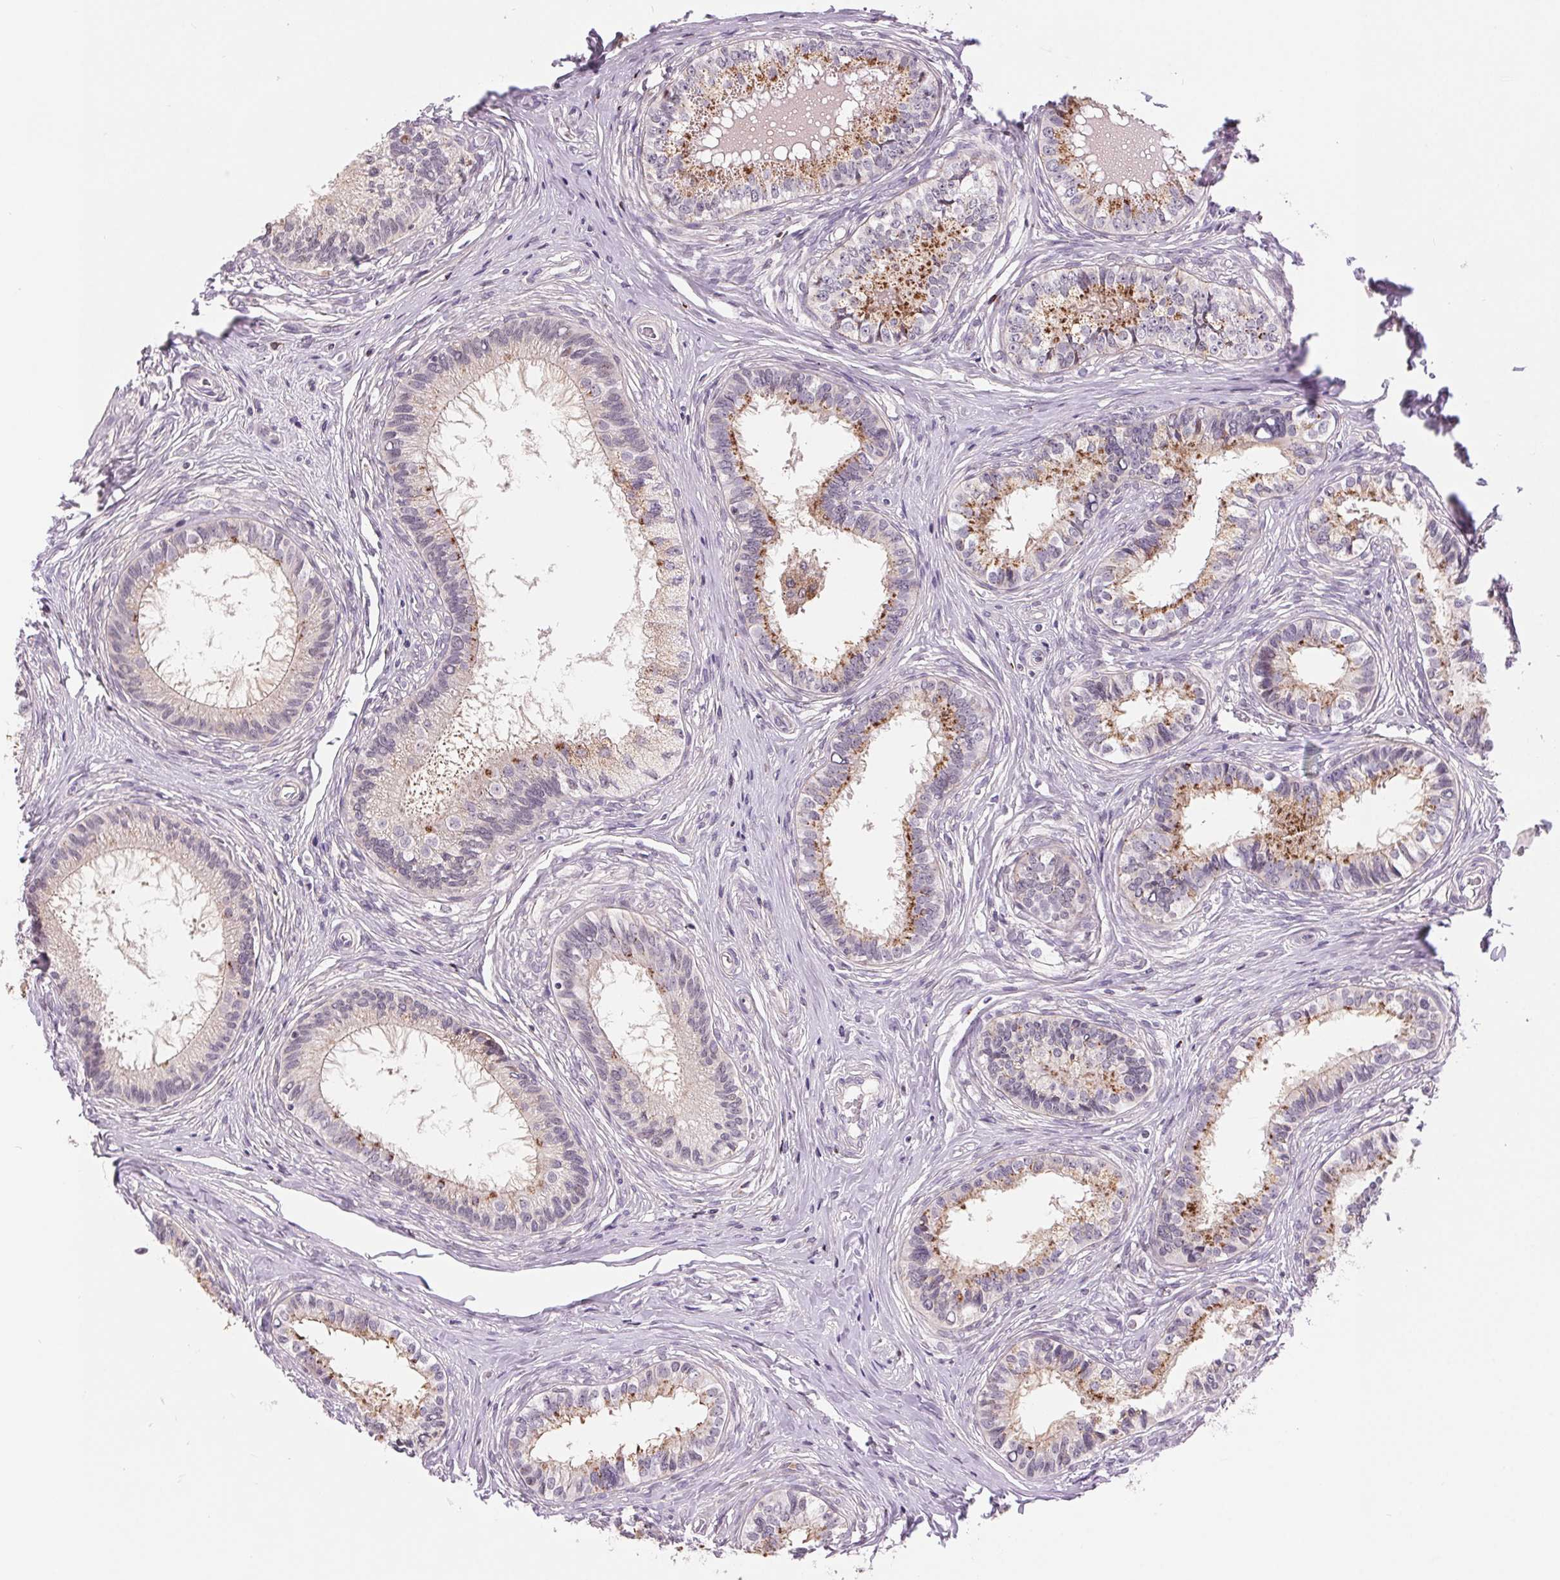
{"staining": {"intensity": "moderate", "quantity": "25%-75%", "location": "cytoplasmic/membranous"}, "tissue": "epididymis", "cell_type": "Glandular cells", "image_type": "normal", "snomed": [{"axis": "morphology", "description": "Normal tissue, NOS"}, {"axis": "topography", "description": "Epididymis"}], "caption": "Moderate cytoplasmic/membranous protein expression is identified in about 25%-75% of glandular cells in epididymis.", "gene": "CHMP4B", "patient": {"sex": "male", "age": 34}}